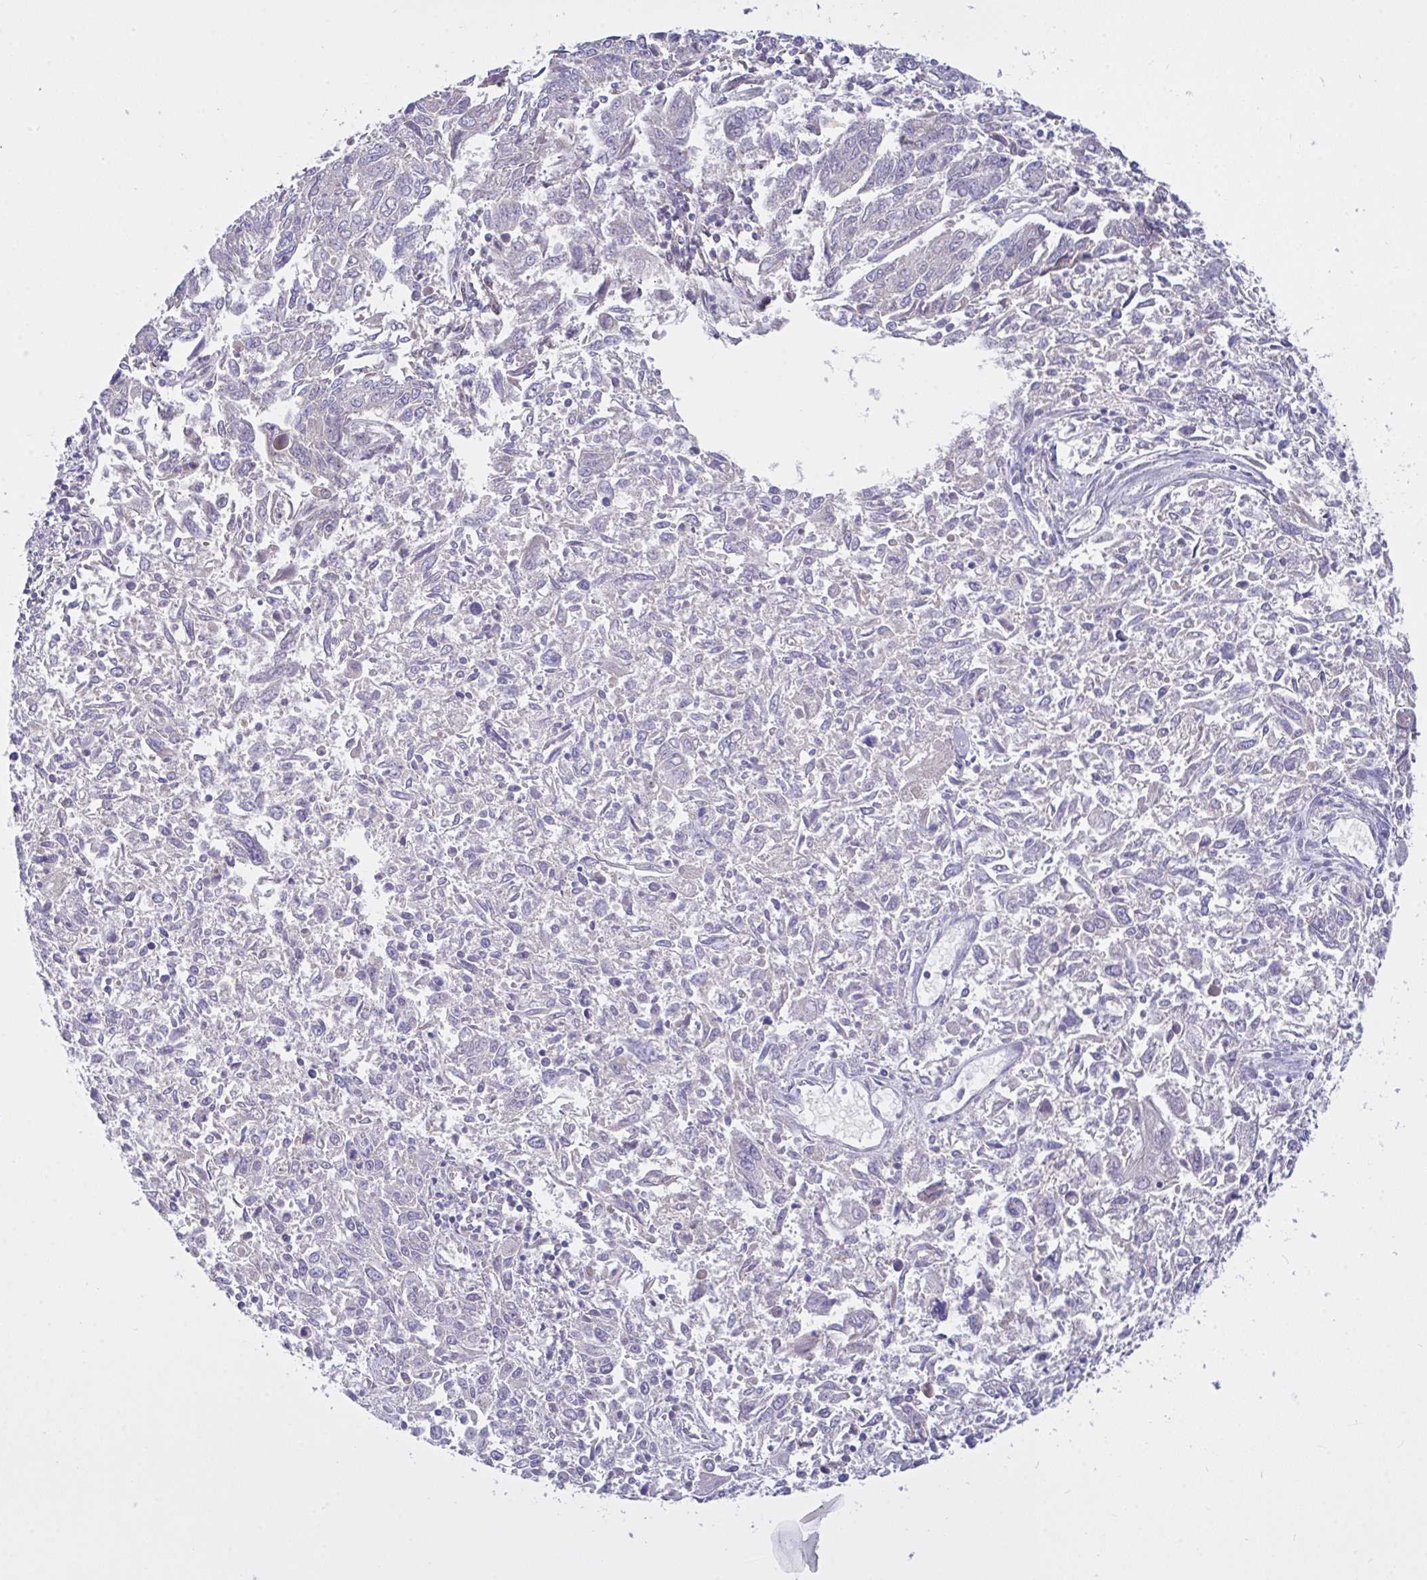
{"staining": {"intensity": "negative", "quantity": "none", "location": "none"}, "tissue": "endometrial cancer", "cell_type": "Tumor cells", "image_type": "cancer", "snomed": [{"axis": "morphology", "description": "Adenocarcinoma, NOS"}, {"axis": "topography", "description": "Endometrium"}], "caption": "The image displays no staining of tumor cells in endometrial cancer. (Stains: DAB IHC with hematoxylin counter stain, Microscopy: brightfield microscopy at high magnification).", "gene": "L3HYPDH", "patient": {"sex": "female", "age": 42}}